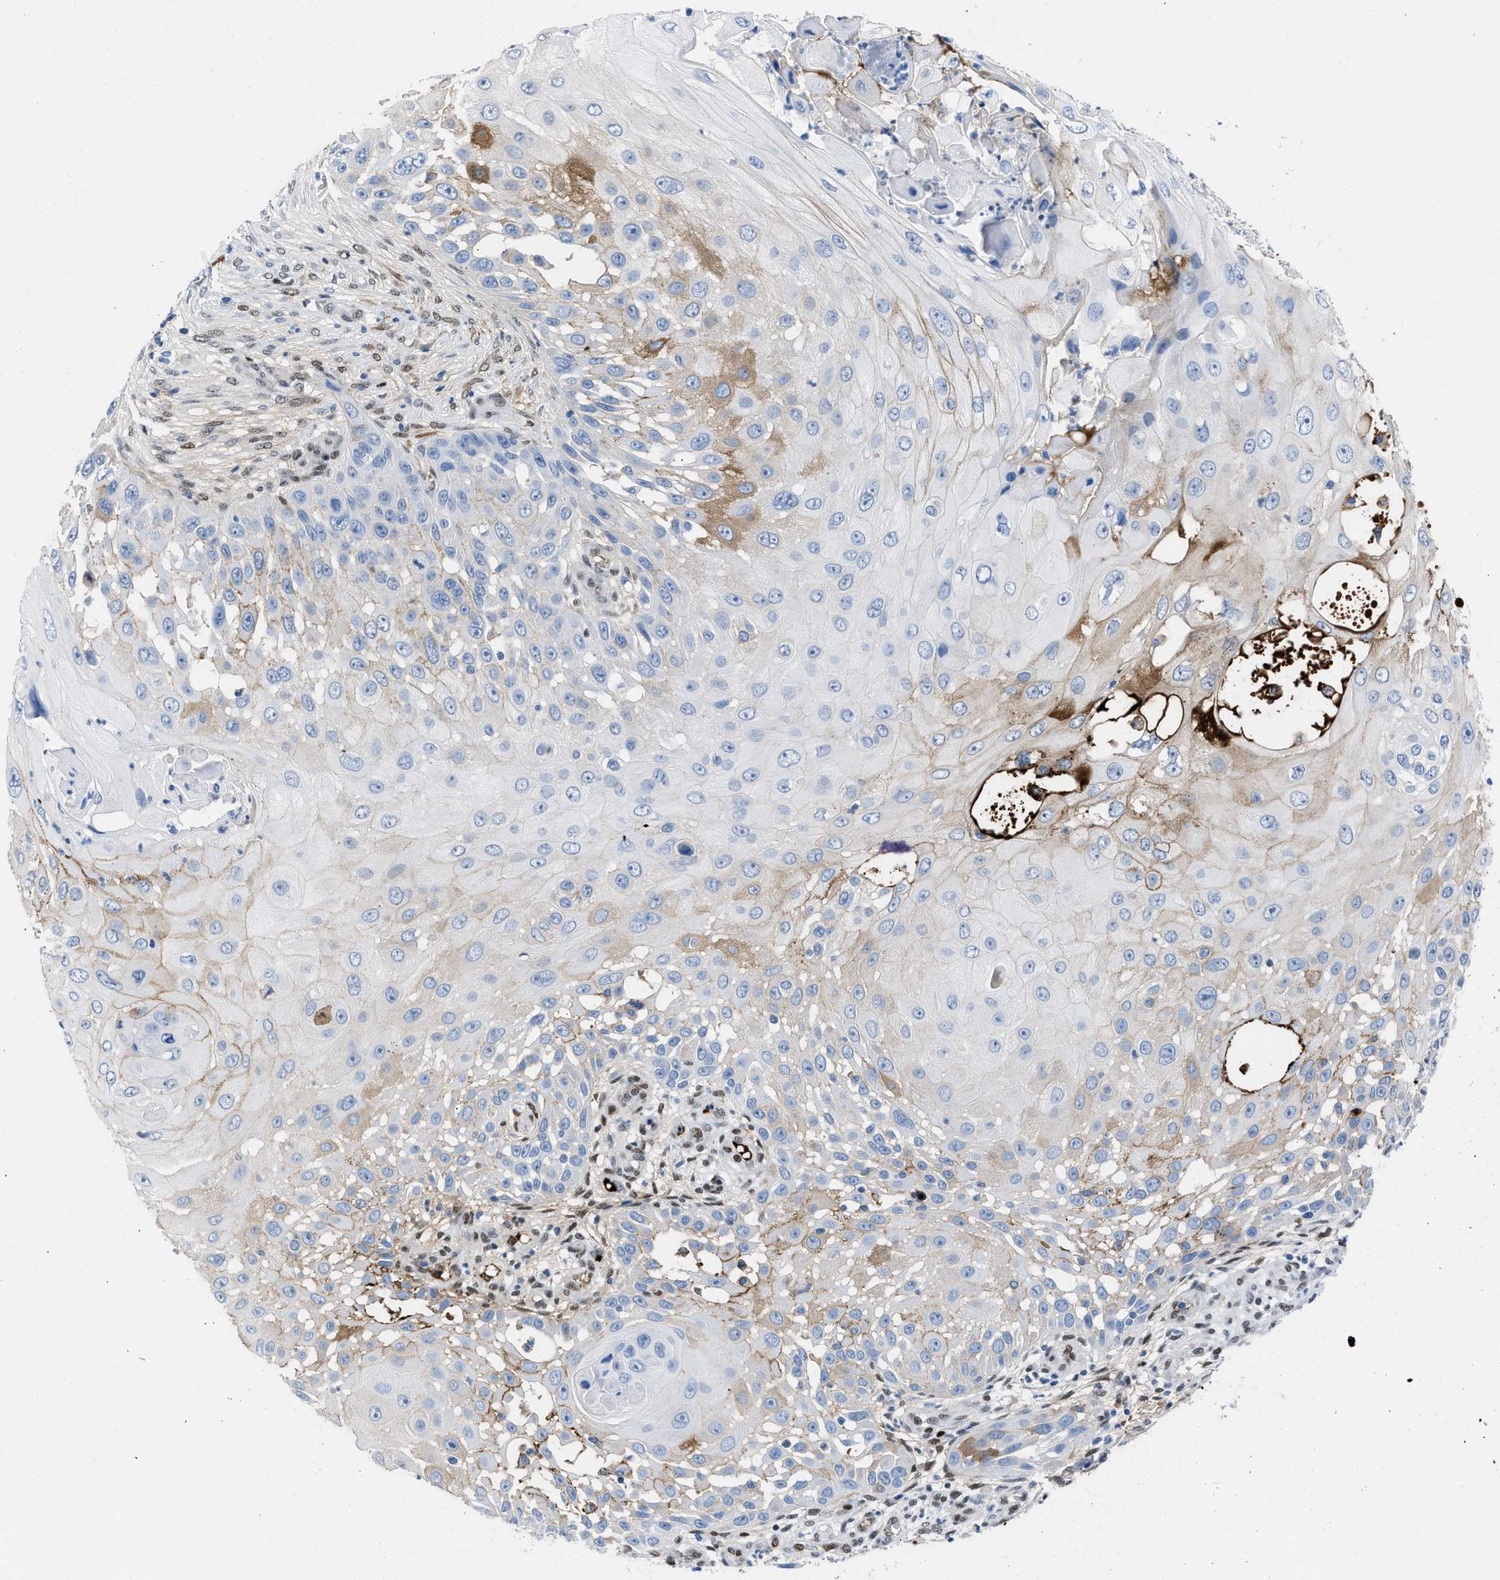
{"staining": {"intensity": "moderate", "quantity": "<25%", "location": "cytoplasmic/membranous"}, "tissue": "skin cancer", "cell_type": "Tumor cells", "image_type": "cancer", "snomed": [{"axis": "morphology", "description": "Squamous cell carcinoma, NOS"}, {"axis": "topography", "description": "Skin"}], "caption": "Protein staining of skin squamous cell carcinoma tissue reveals moderate cytoplasmic/membranous expression in about <25% of tumor cells.", "gene": "LEF1", "patient": {"sex": "female", "age": 44}}